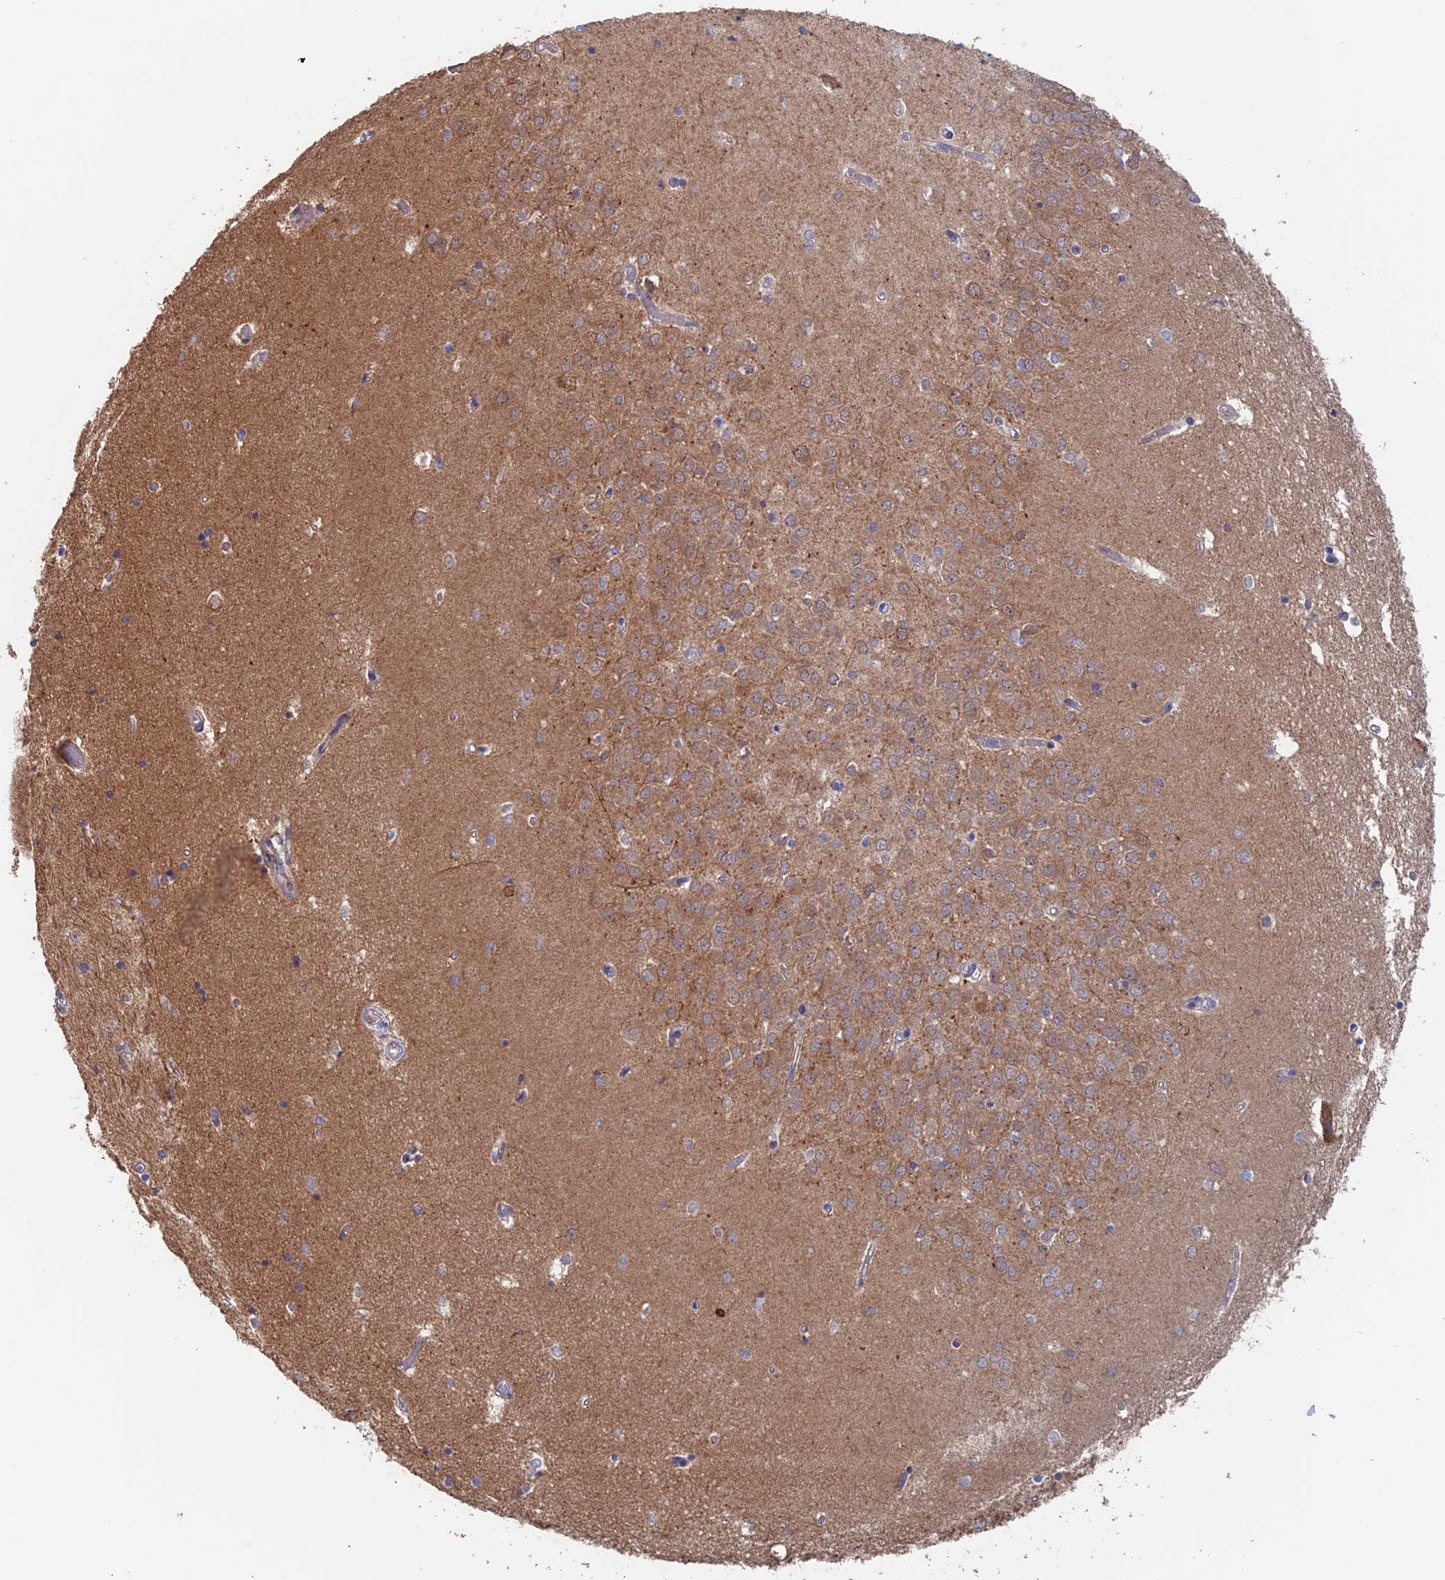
{"staining": {"intensity": "moderate", "quantity": "25%-75%", "location": "cytoplasmic/membranous"}, "tissue": "hippocampus", "cell_type": "Glial cells", "image_type": "normal", "snomed": [{"axis": "morphology", "description": "Normal tissue, NOS"}, {"axis": "topography", "description": "Hippocampus"}], "caption": "Immunohistochemistry (IHC) of benign human hippocampus demonstrates medium levels of moderate cytoplasmic/membranous expression in about 25%-75% of glial cells. Using DAB (3,3'-diaminobenzidine) (brown) and hematoxylin (blue) stains, captured at high magnification using brightfield microscopy.", "gene": "DTYMK", "patient": {"sex": "male", "age": 45}}